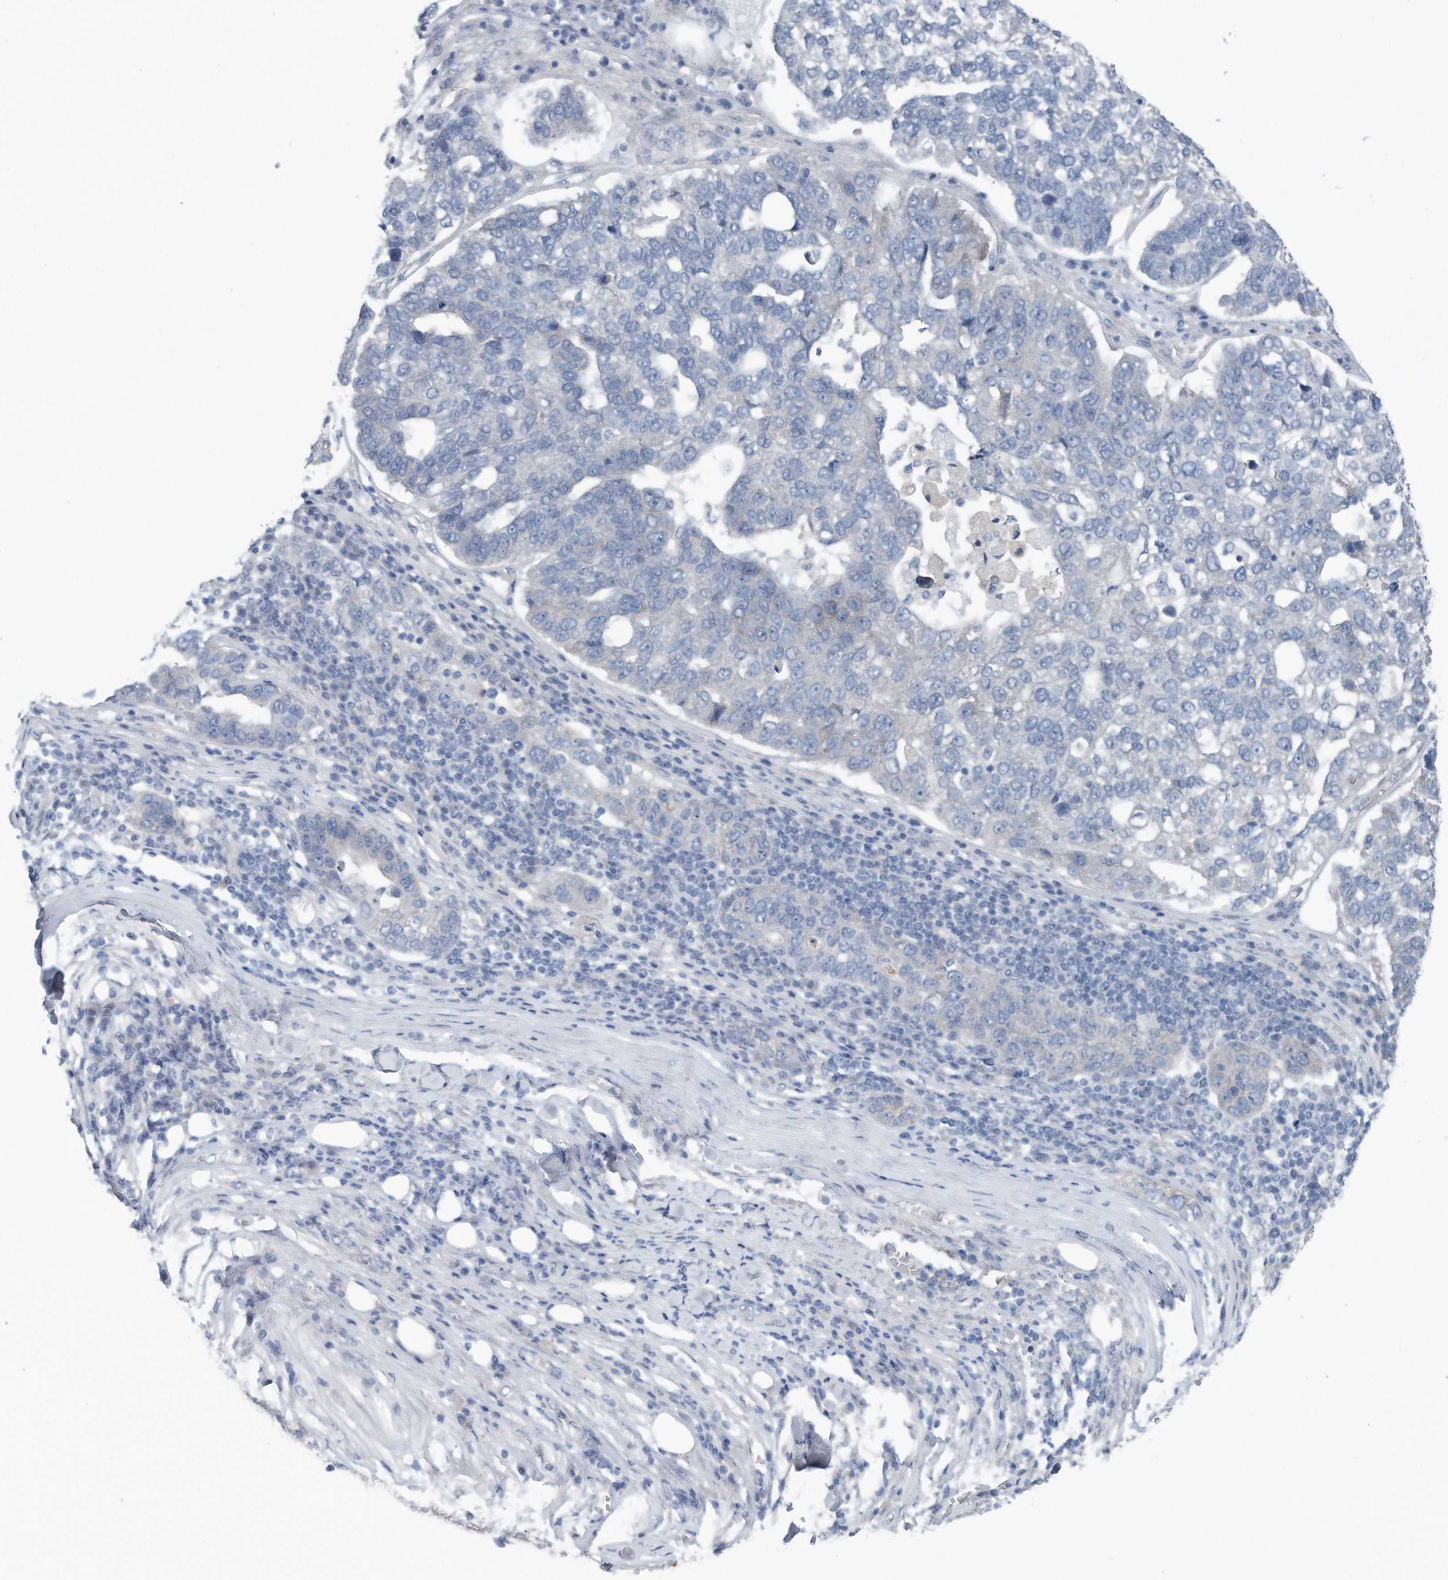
{"staining": {"intensity": "negative", "quantity": "none", "location": "none"}, "tissue": "pancreatic cancer", "cell_type": "Tumor cells", "image_type": "cancer", "snomed": [{"axis": "morphology", "description": "Adenocarcinoma, NOS"}, {"axis": "topography", "description": "Pancreas"}], "caption": "Tumor cells are negative for protein expression in human pancreatic cancer (adenocarcinoma). (DAB (3,3'-diaminobenzidine) immunohistochemistry visualized using brightfield microscopy, high magnification).", "gene": "YRDC", "patient": {"sex": "female", "age": 61}}